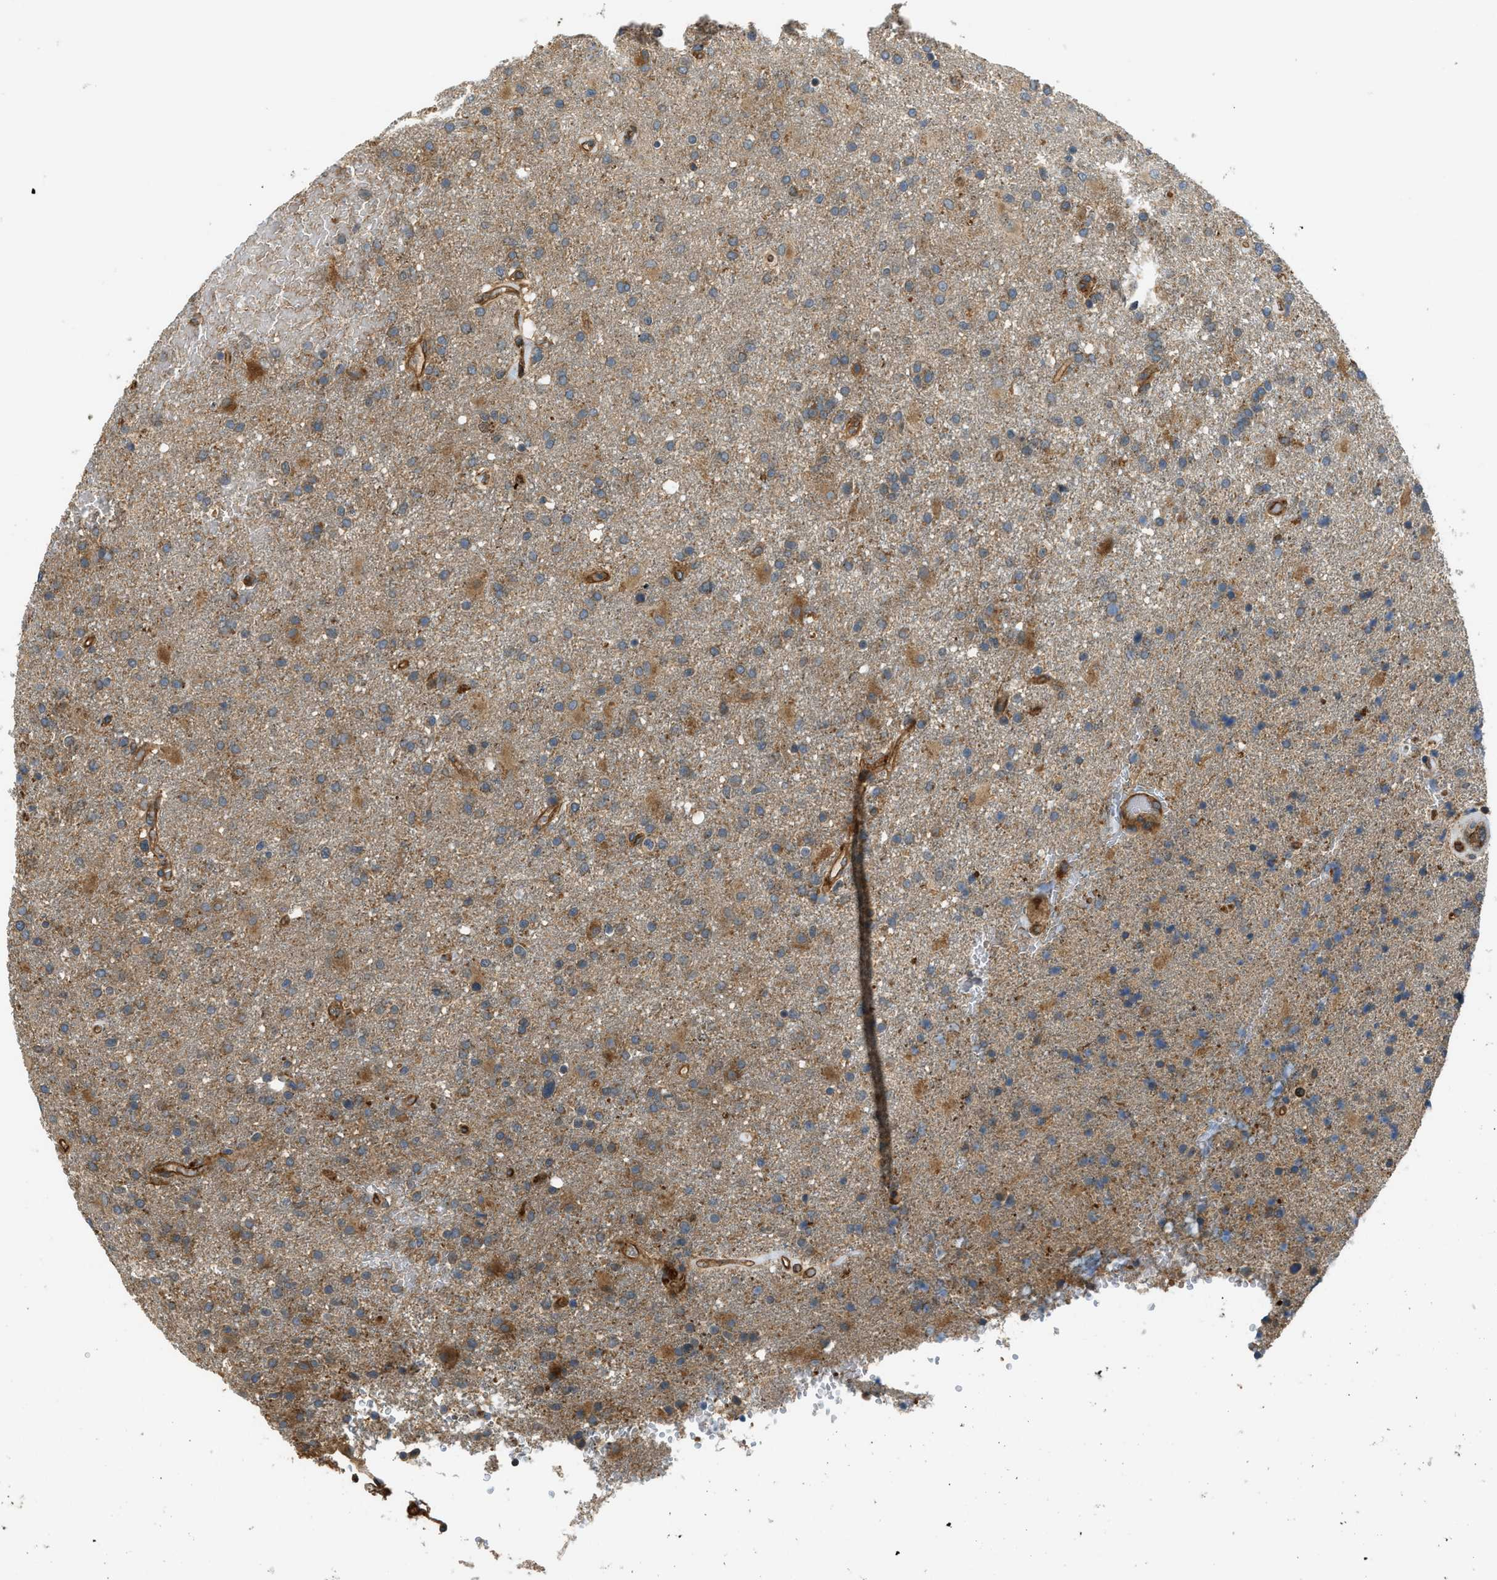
{"staining": {"intensity": "moderate", "quantity": "25%-75%", "location": "cytoplasmic/membranous"}, "tissue": "glioma", "cell_type": "Tumor cells", "image_type": "cancer", "snomed": [{"axis": "morphology", "description": "Glioma, malignant, High grade"}, {"axis": "topography", "description": "Brain"}], "caption": "Immunohistochemical staining of human malignant glioma (high-grade) shows moderate cytoplasmic/membranous protein expression in approximately 25%-75% of tumor cells.", "gene": "BAG4", "patient": {"sex": "male", "age": 72}}